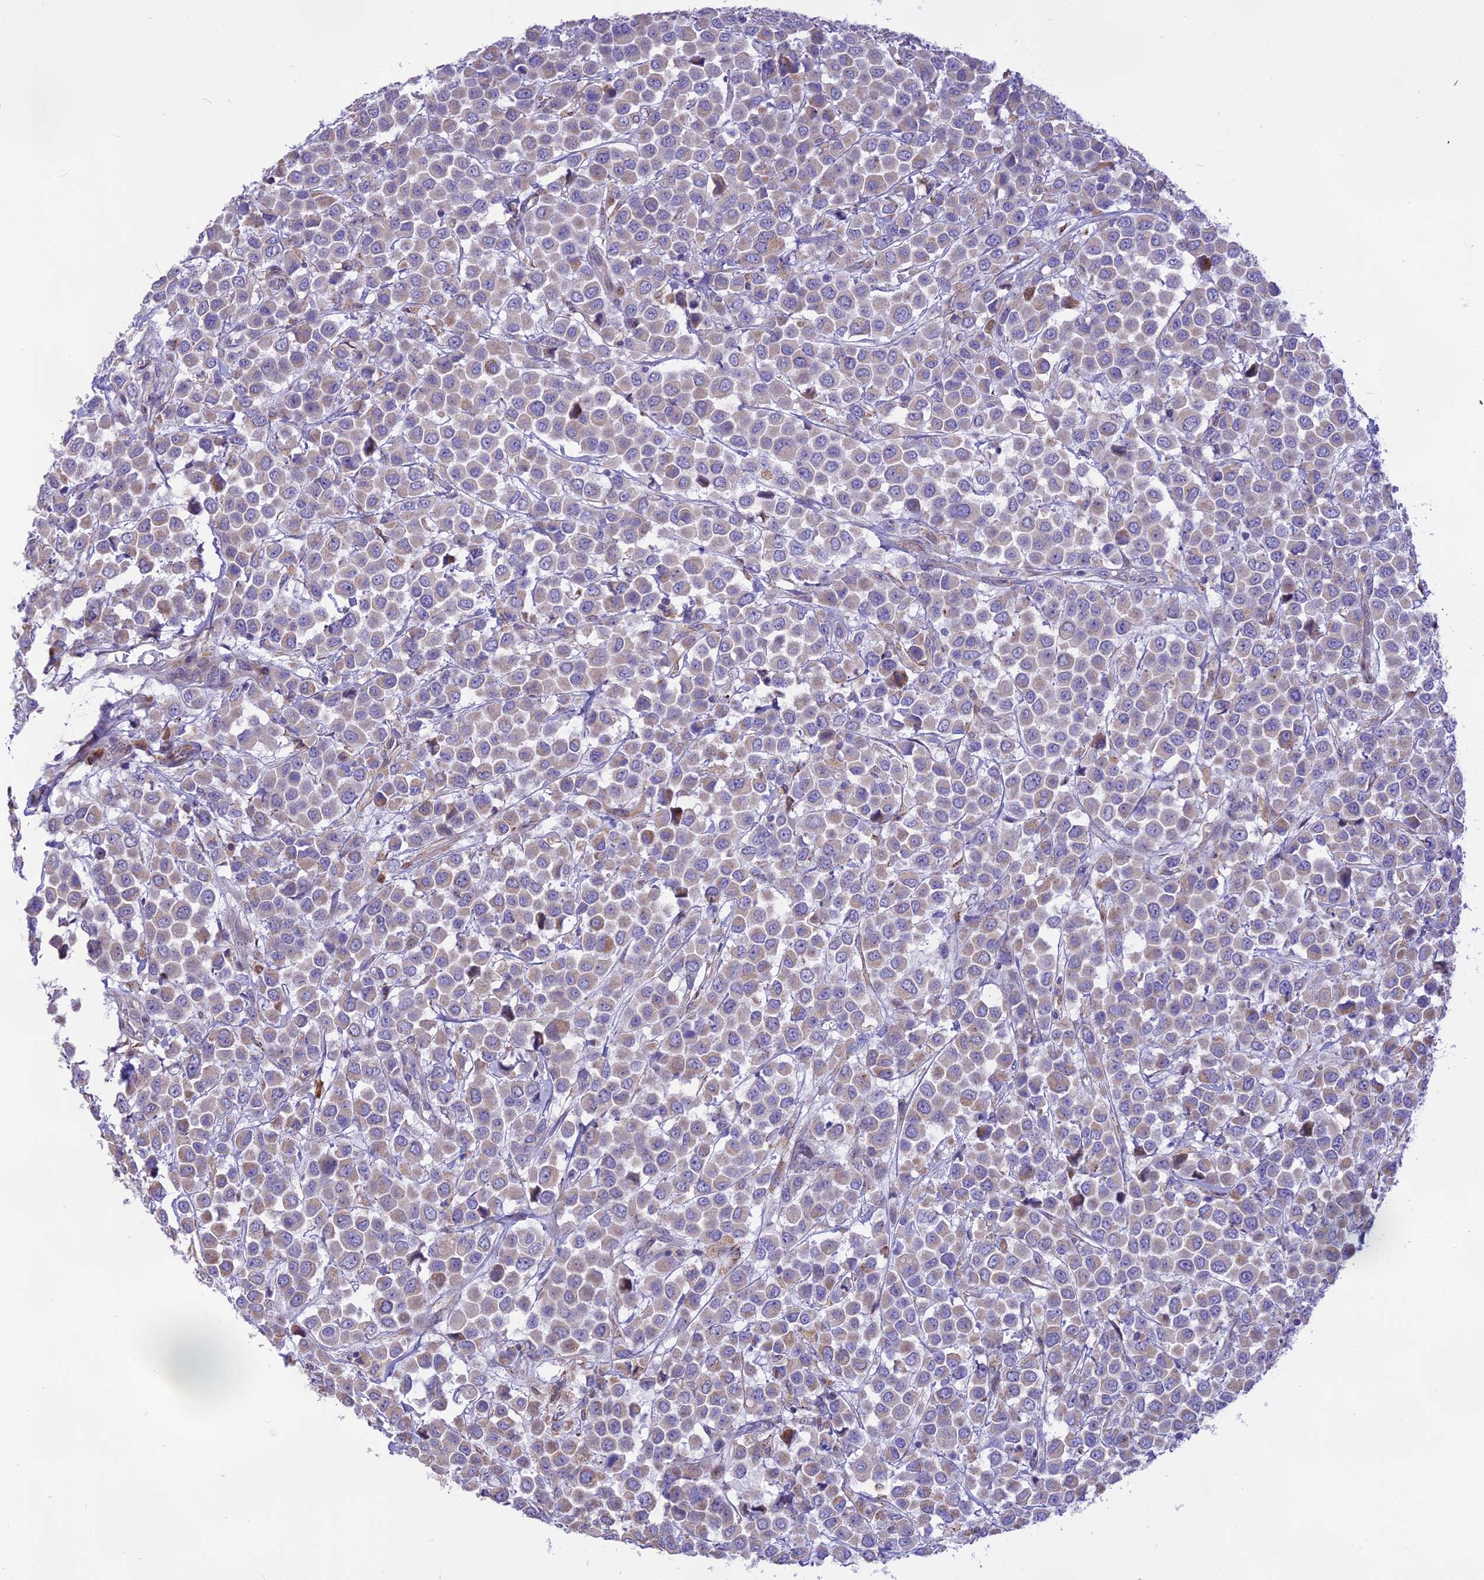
{"staining": {"intensity": "weak", "quantity": "<25%", "location": "cytoplasmic/membranous"}, "tissue": "breast cancer", "cell_type": "Tumor cells", "image_type": "cancer", "snomed": [{"axis": "morphology", "description": "Duct carcinoma"}, {"axis": "topography", "description": "Breast"}], "caption": "Histopathology image shows no significant protein staining in tumor cells of breast cancer (invasive ductal carcinoma). (Immunohistochemistry, brightfield microscopy, high magnification).", "gene": "DOC2B", "patient": {"sex": "female", "age": 61}}